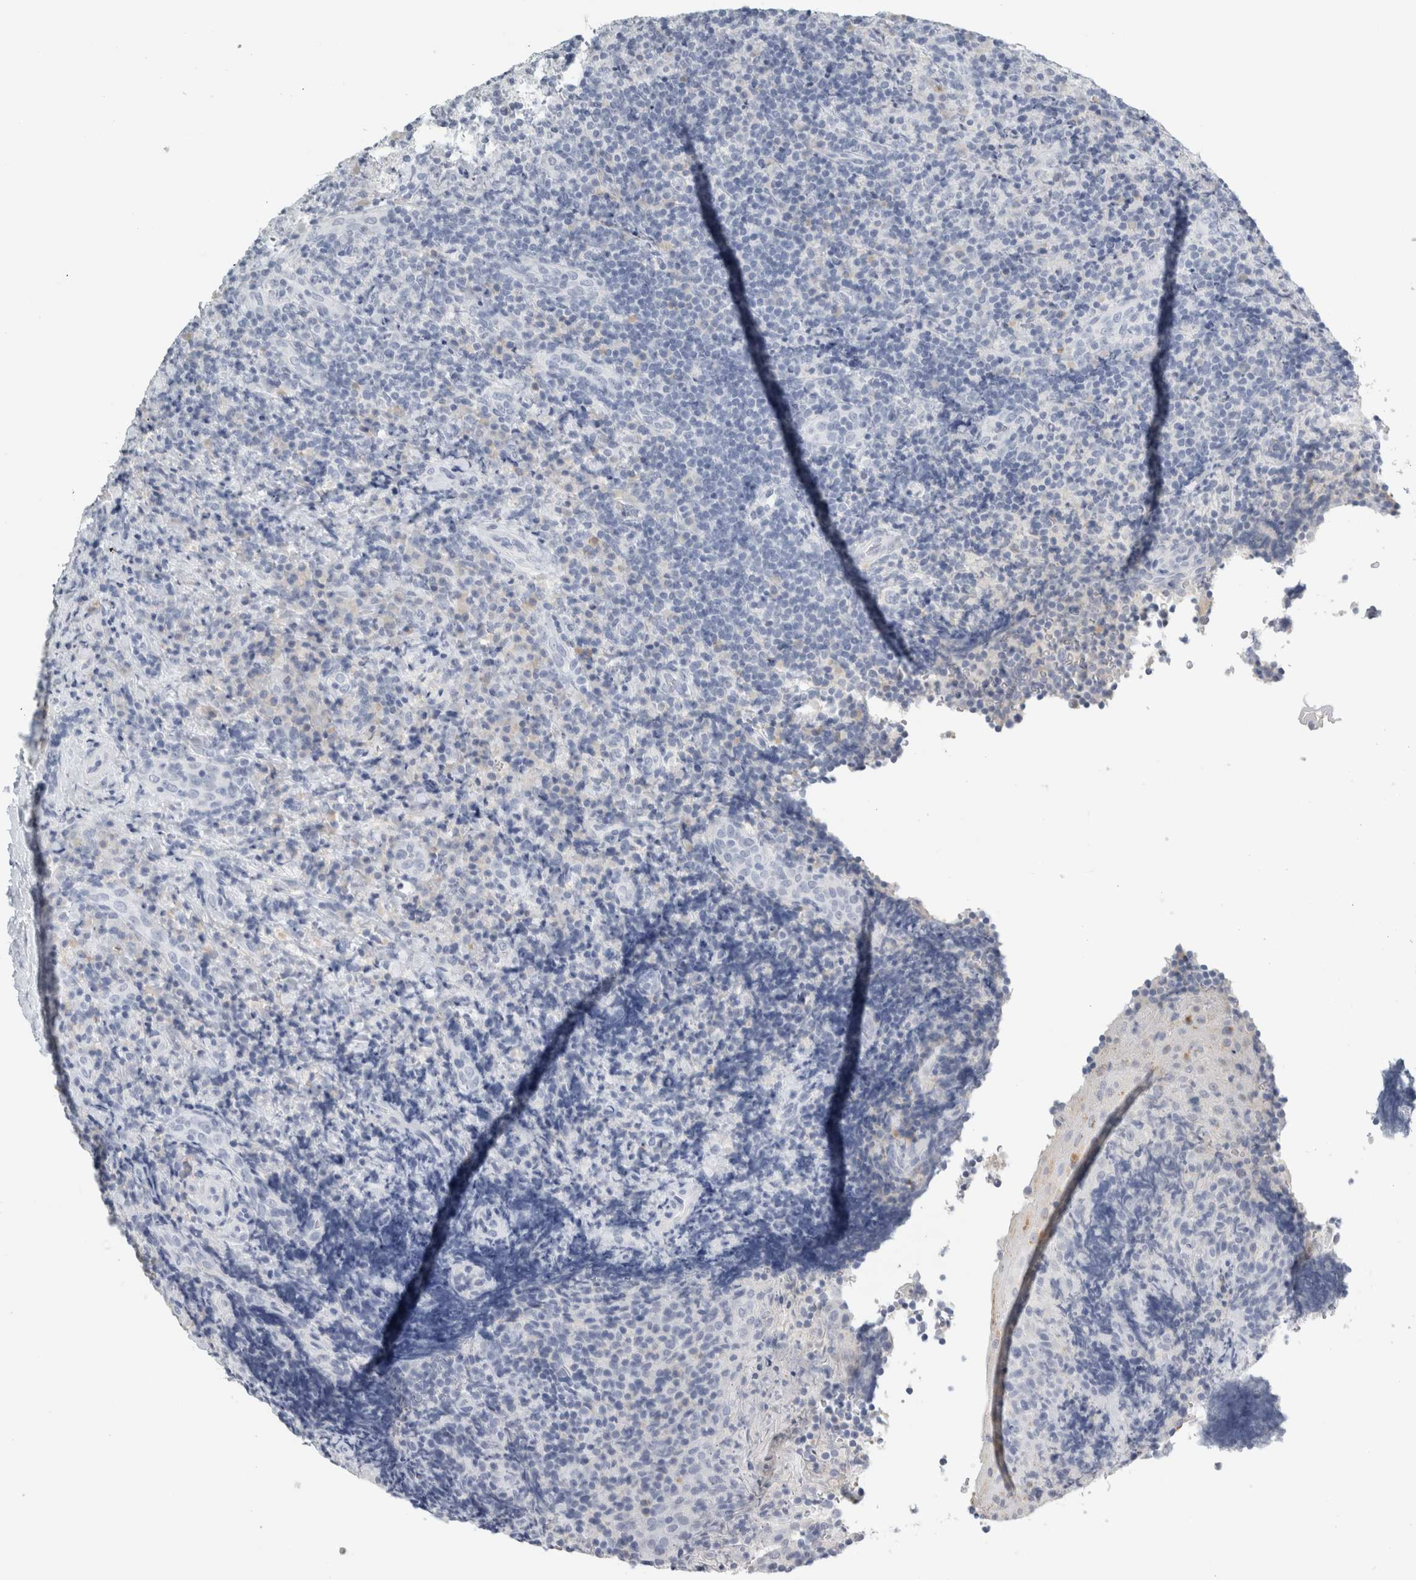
{"staining": {"intensity": "negative", "quantity": "none", "location": "none"}, "tissue": "lymphoma", "cell_type": "Tumor cells", "image_type": "cancer", "snomed": [{"axis": "morphology", "description": "Malignant lymphoma, non-Hodgkin's type, High grade"}, {"axis": "topography", "description": "Tonsil"}], "caption": "High magnification brightfield microscopy of malignant lymphoma, non-Hodgkin's type (high-grade) stained with DAB (3,3'-diaminobenzidine) (brown) and counterstained with hematoxylin (blue): tumor cells show no significant positivity.", "gene": "TSPAN8", "patient": {"sex": "female", "age": 36}}